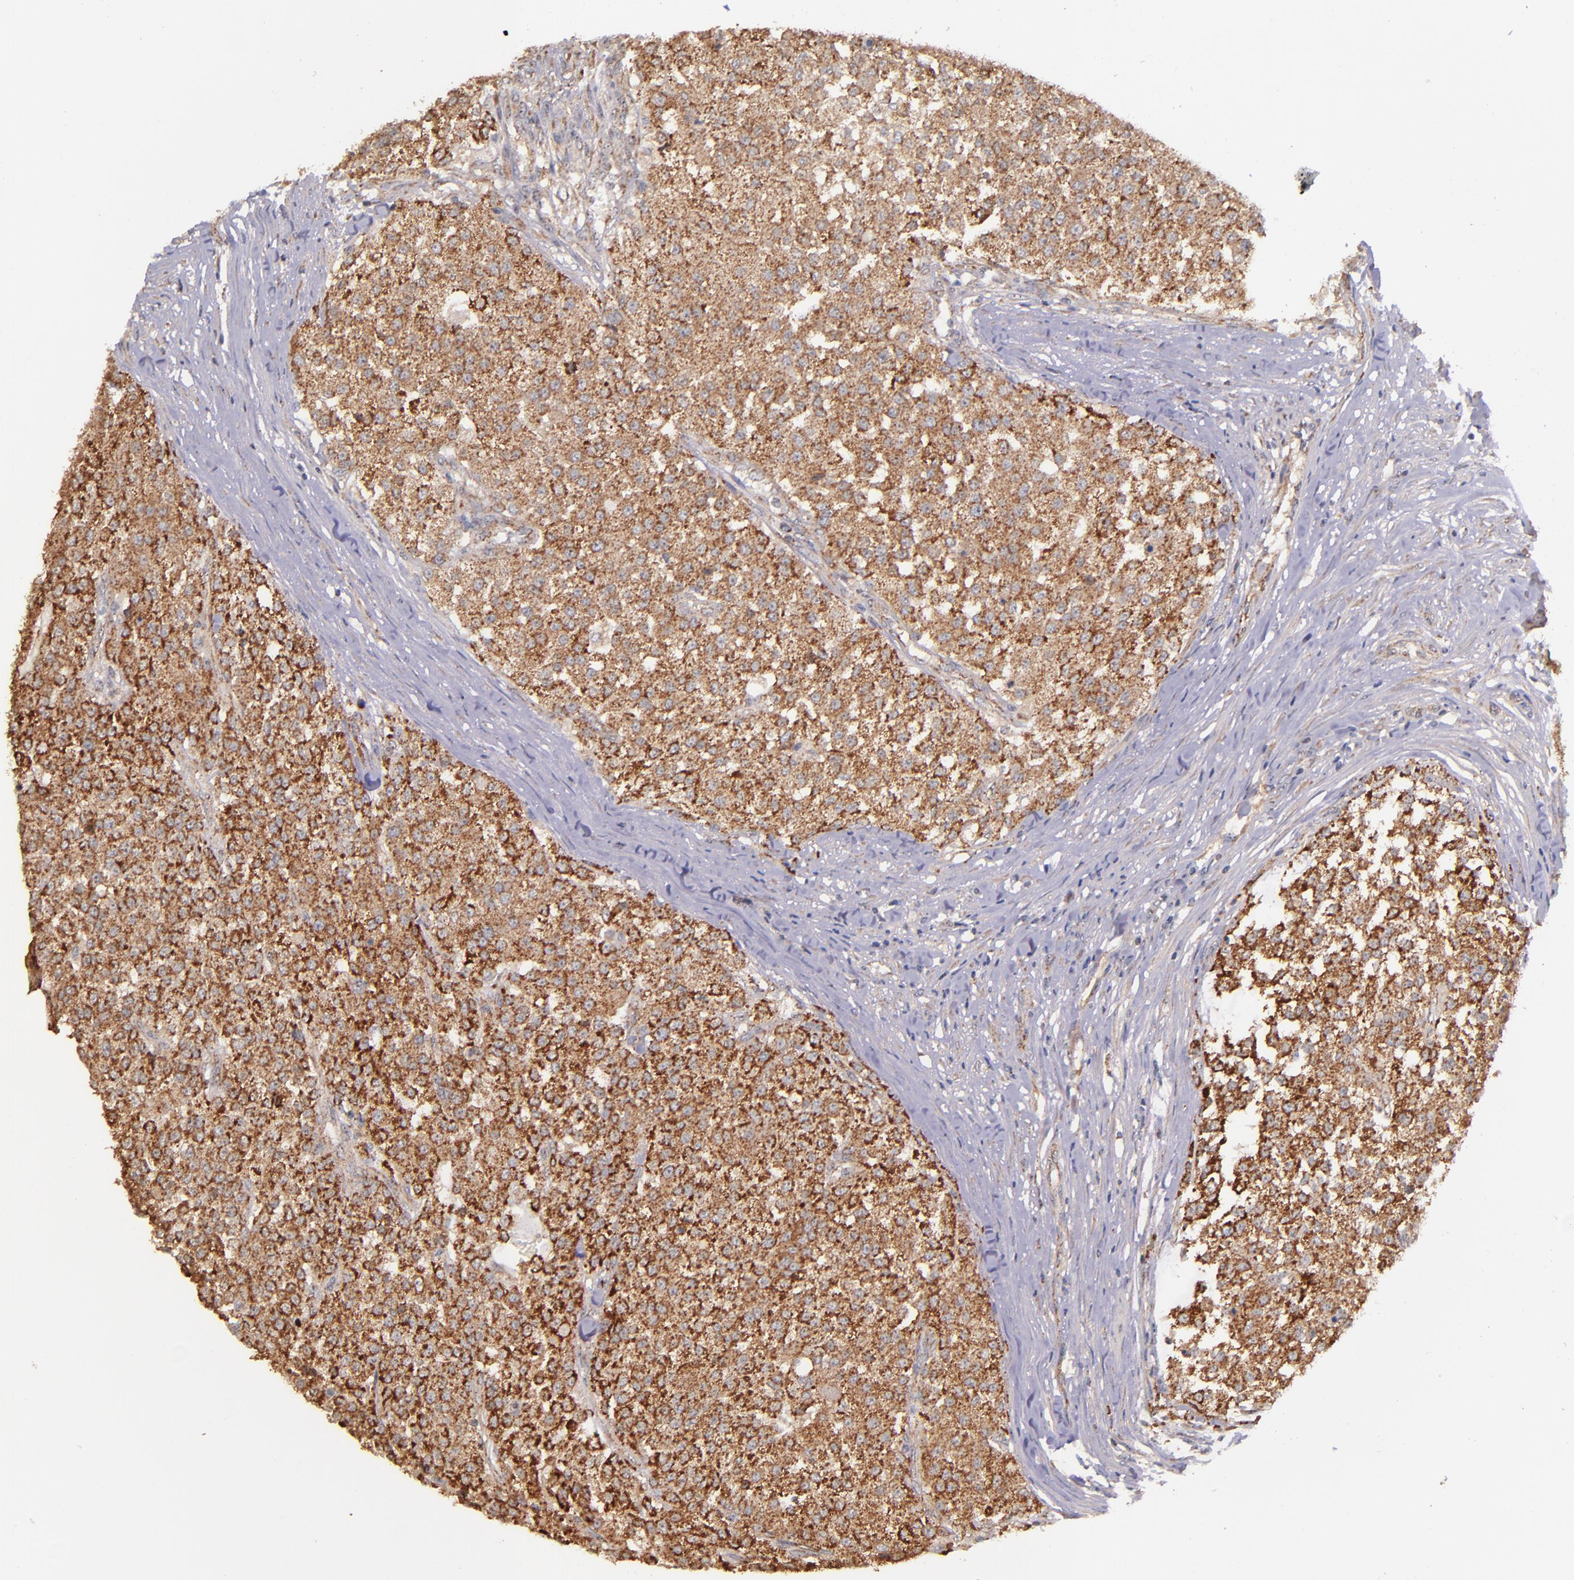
{"staining": {"intensity": "strong", "quantity": ">75%", "location": "cytoplasmic/membranous"}, "tissue": "testis cancer", "cell_type": "Tumor cells", "image_type": "cancer", "snomed": [{"axis": "morphology", "description": "Seminoma, NOS"}, {"axis": "topography", "description": "Testis"}], "caption": "Testis cancer stained for a protein reveals strong cytoplasmic/membranous positivity in tumor cells.", "gene": "SHC1", "patient": {"sex": "male", "age": 59}}